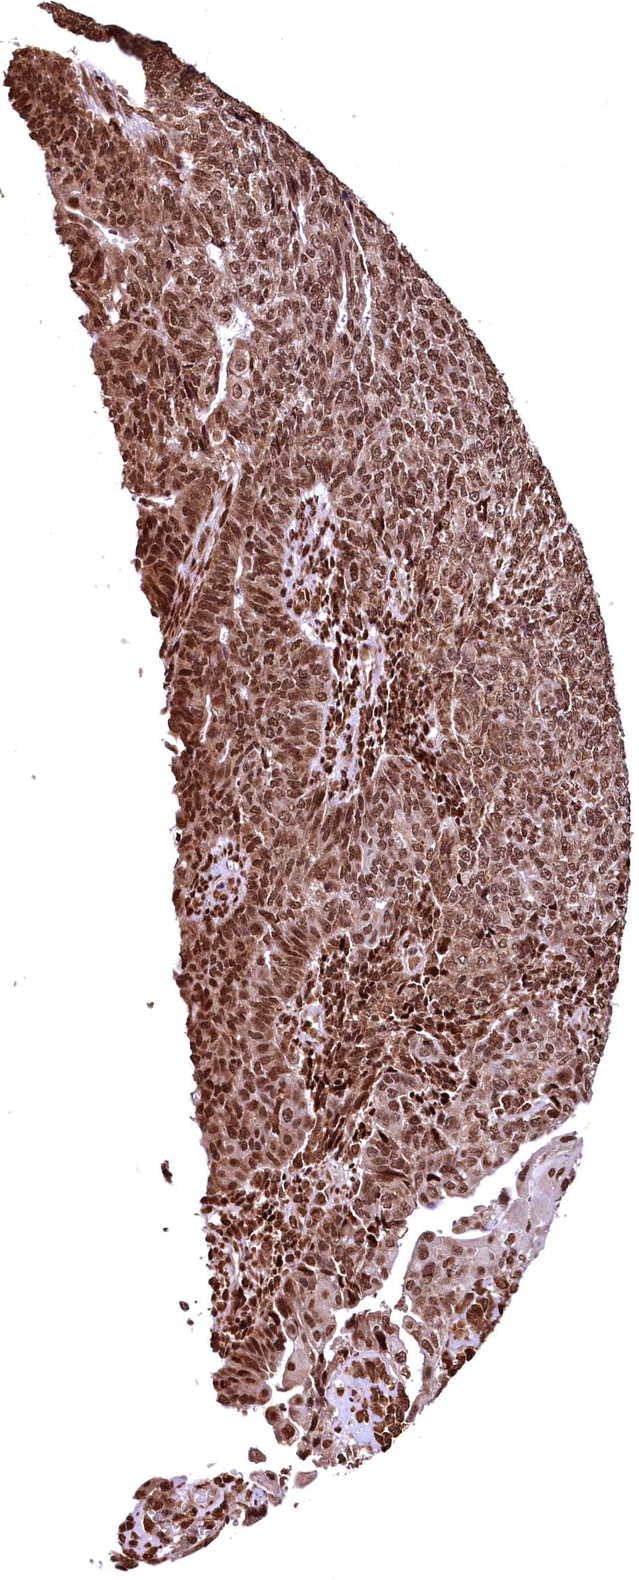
{"staining": {"intensity": "moderate", "quantity": ">75%", "location": "nuclear"}, "tissue": "endometrial cancer", "cell_type": "Tumor cells", "image_type": "cancer", "snomed": [{"axis": "morphology", "description": "Adenocarcinoma, NOS"}, {"axis": "topography", "description": "Endometrium"}], "caption": "A photomicrograph of human endometrial adenocarcinoma stained for a protein exhibits moderate nuclear brown staining in tumor cells.", "gene": "PDS5B", "patient": {"sex": "female", "age": 32}}